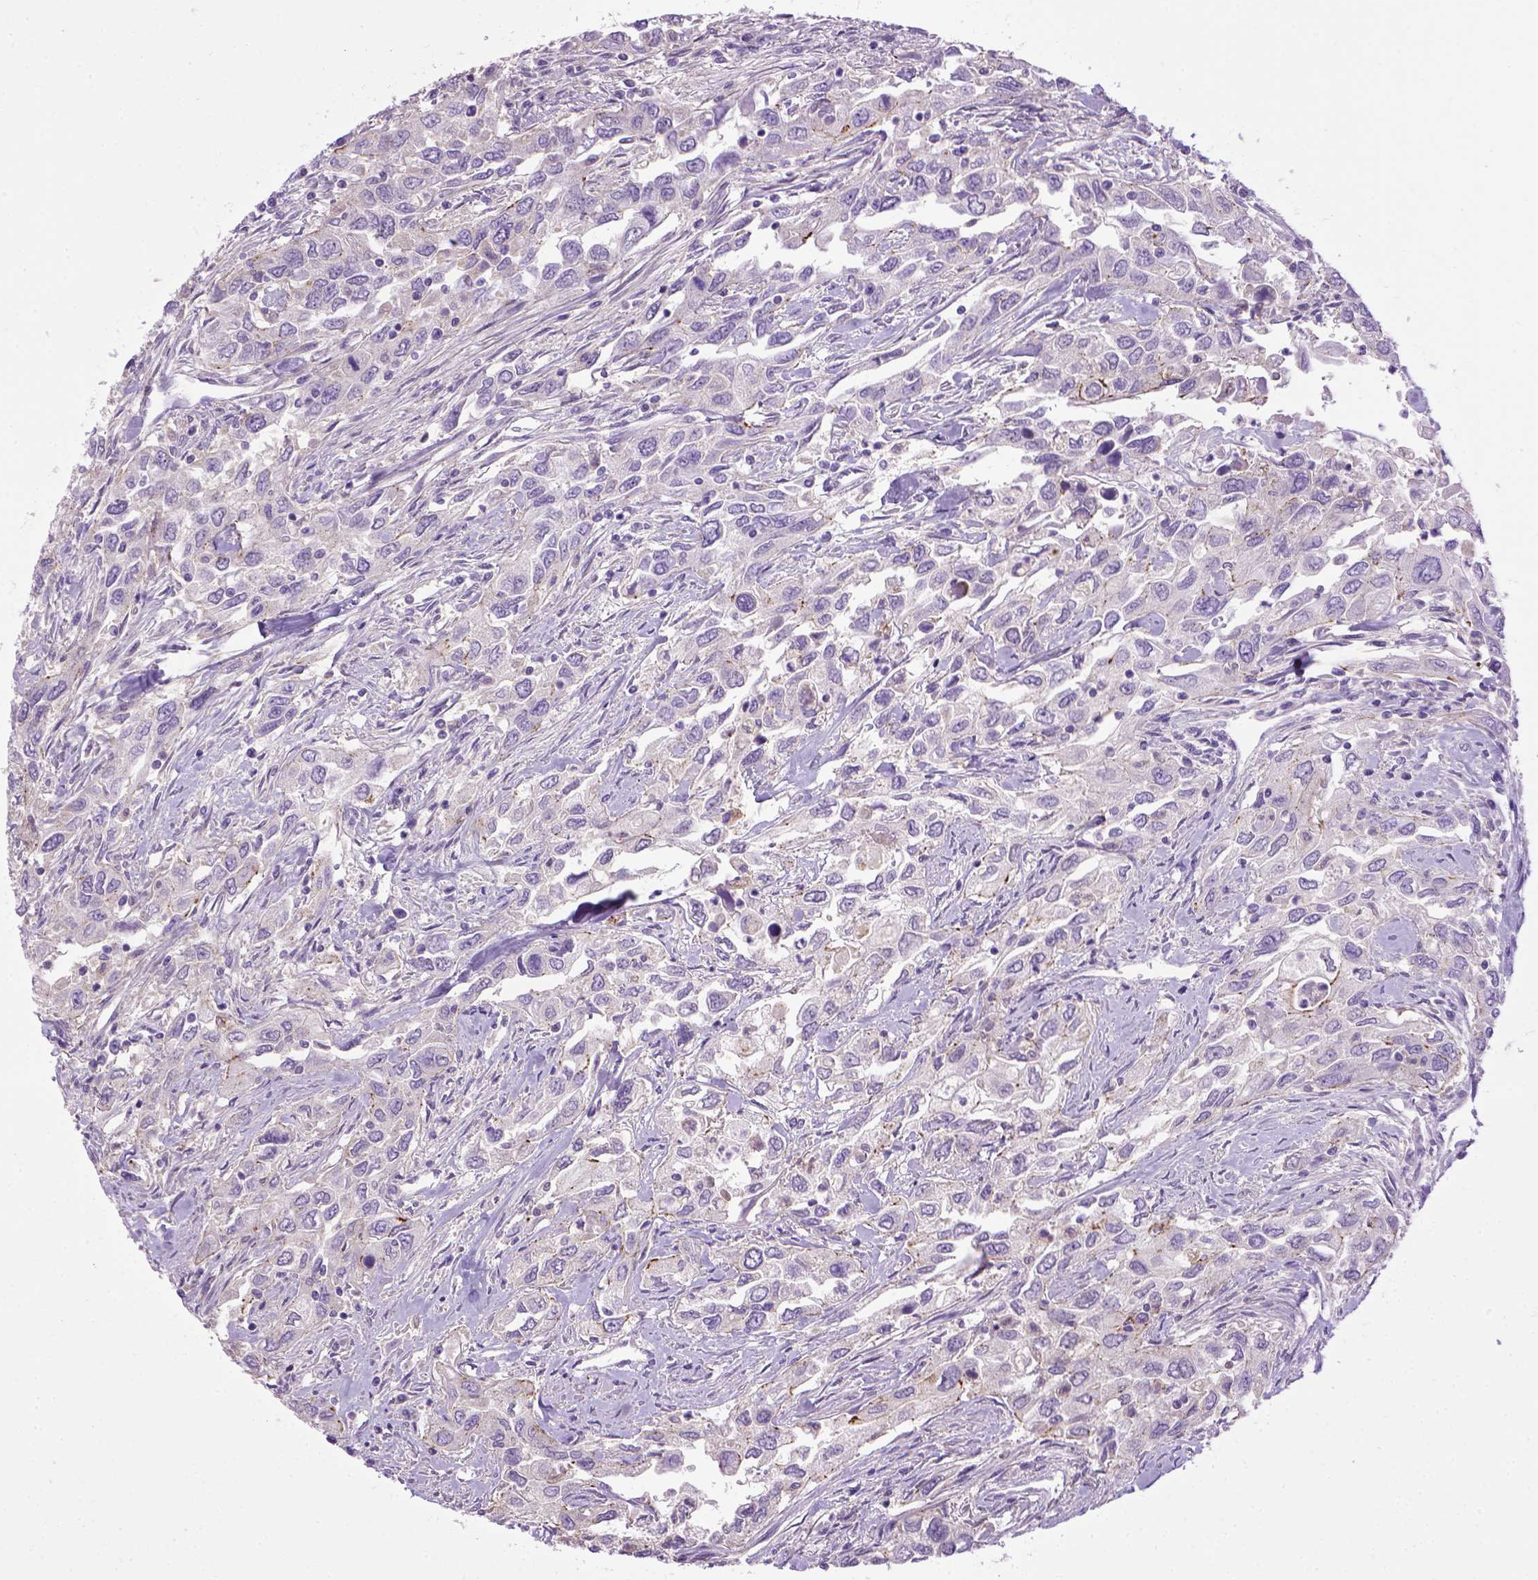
{"staining": {"intensity": "strong", "quantity": "<25%", "location": "cytoplasmic/membranous"}, "tissue": "urothelial cancer", "cell_type": "Tumor cells", "image_type": "cancer", "snomed": [{"axis": "morphology", "description": "Urothelial carcinoma, High grade"}, {"axis": "topography", "description": "Urinary bladder"}], "caption": "Urothelial carcinoma (high-grade) was stained to show a protein in brown. There is medium levels of strong cytoplasmic/membranous expression in about <25% of tumor cells. The staining is performed using DAB (3,3'-diaminobenzidine) brown chromogen to label protein expression. The nuclei are counter-stained blue using hematoxylin.", "gene": "CDH1", "patient": {"sex": "male", "age": 76}}